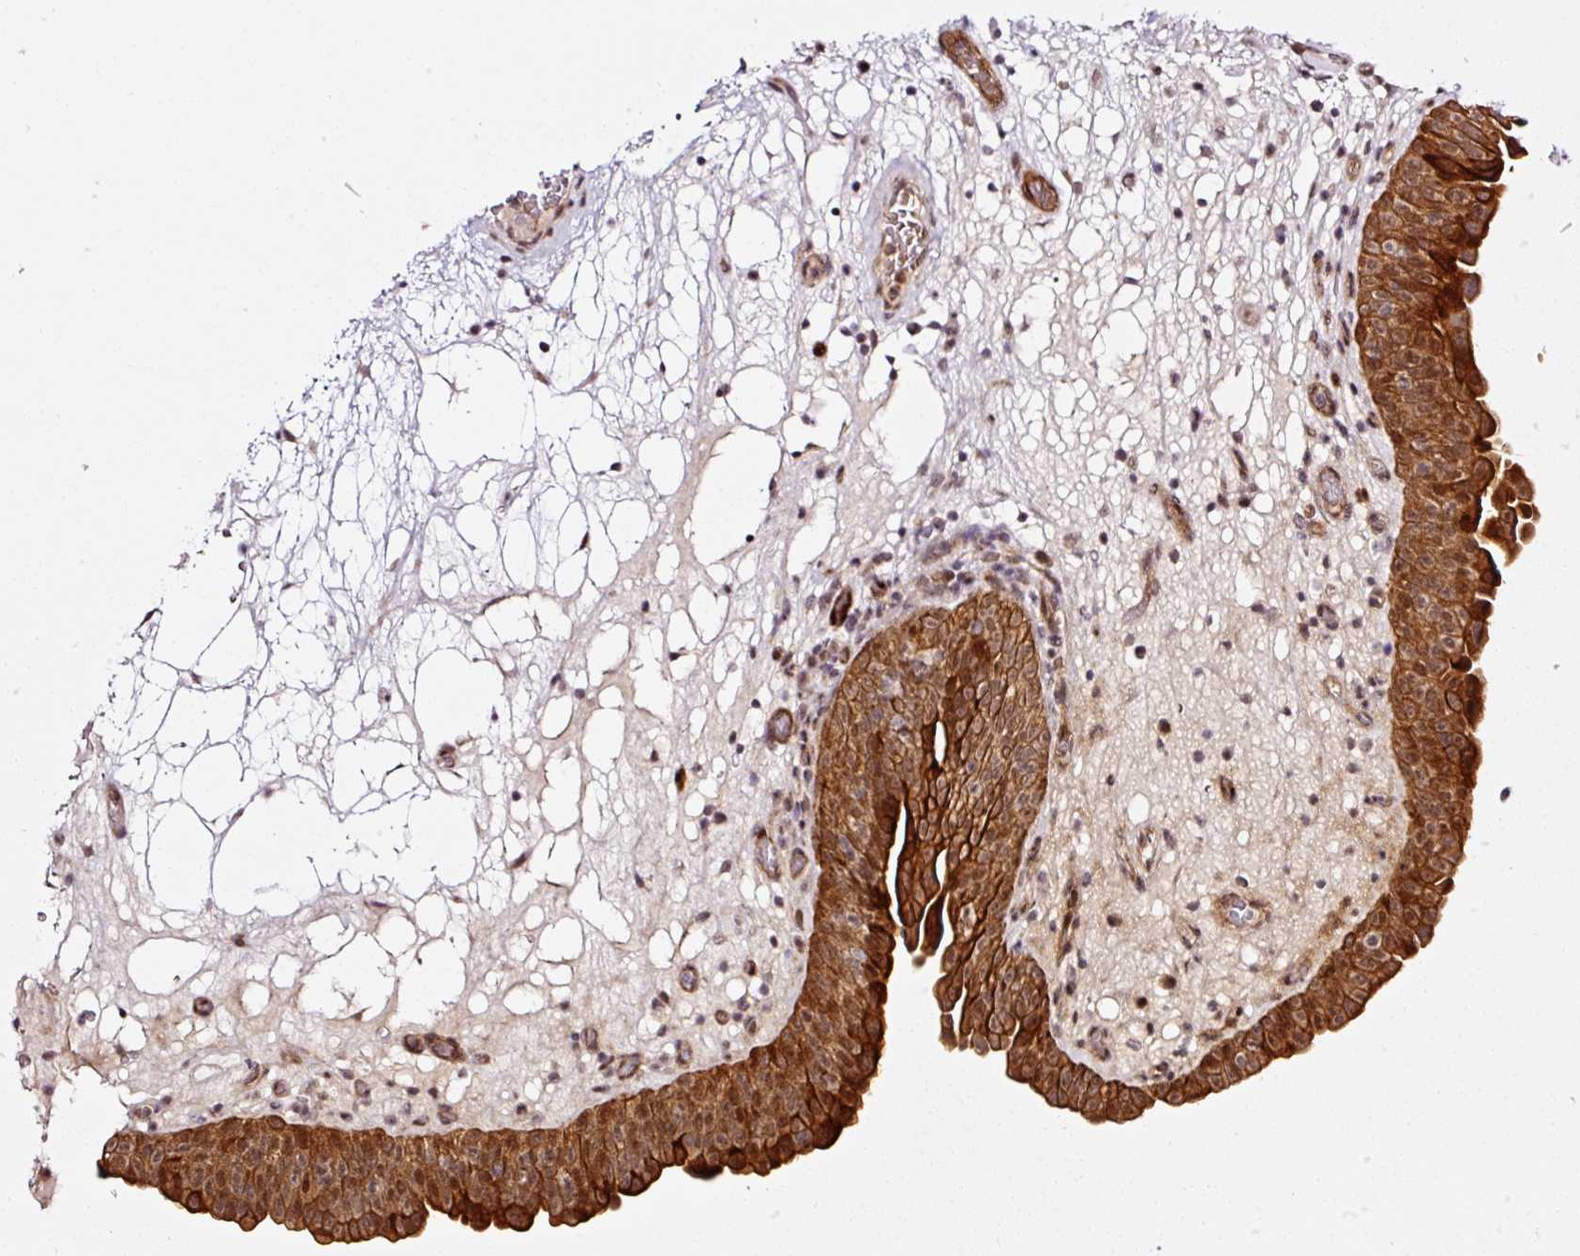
{"staining": {"intensity": "strong", "quantity": ">75%", "location": "cytoplasmic/membranous"}, "tissue": "urinary bladder", "cell_type": "Urothelial cells", "image_type": "normal", "snomed": [{"axis": "morphology", "description": "Normal tissue, NOS"}, {"axis": "topography", "description": "Urinary bladder"}], "caption": "Immunohistochemical staining of normal urinary bladder demonstrates high levels of strong cytoplasmic/membranous staining in about >75% of urothelial cells.", "gene": "ANKRD20A1", "patient": {"sex": "male", "age": 71}}